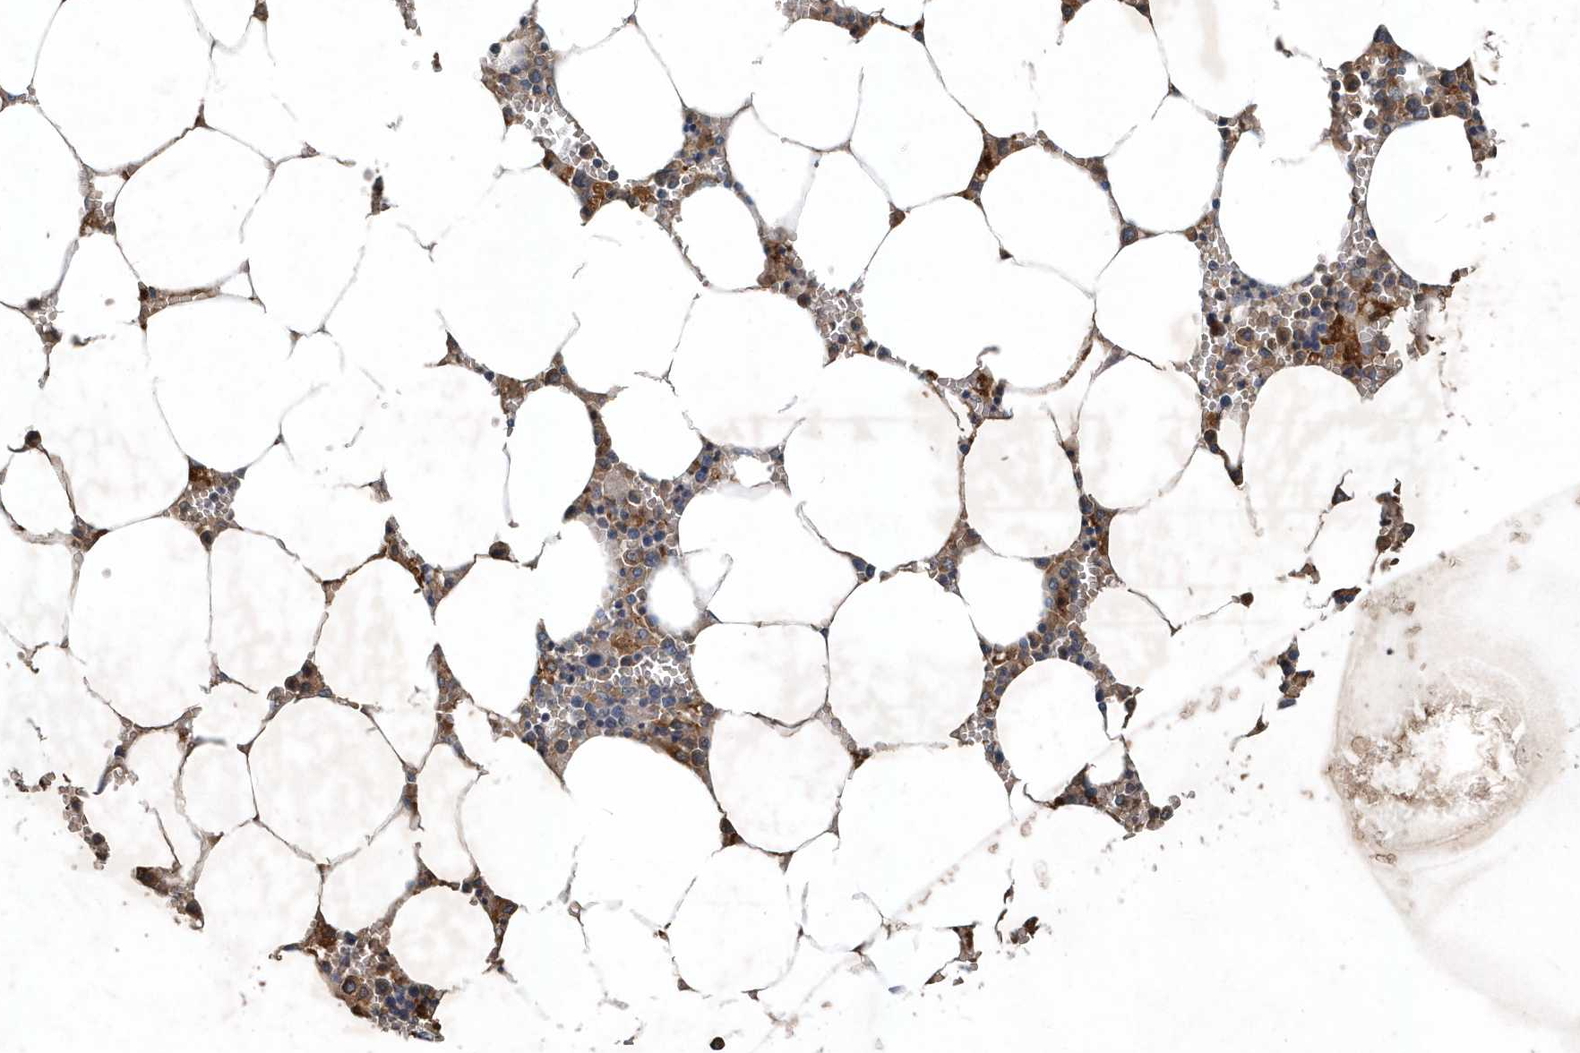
{"staining": {"intensity": "moderate", "quantity": ">75%", "location": "cytoplasmic/membranous"}, "tissue": "bone marrow", "cell_type": "Hematopoietic cells", "image_type": "normal", "snomed": [{"axis": "morphology", "description": "Normal tissue, NOS"}, {"axis": "topography", "description": "Bone marrow"}], "caption": "Bone marrow stained with IHC shows moderate cytoplasmic/membranous staining in about >75% of hematopoietic cells. (Stains: DAB in brown, nuclei in blue, Microscopy: brightfield microscopy at high magnification).", "gene": "SCFD2", "patient": {"sex": "male", "age": 70}}